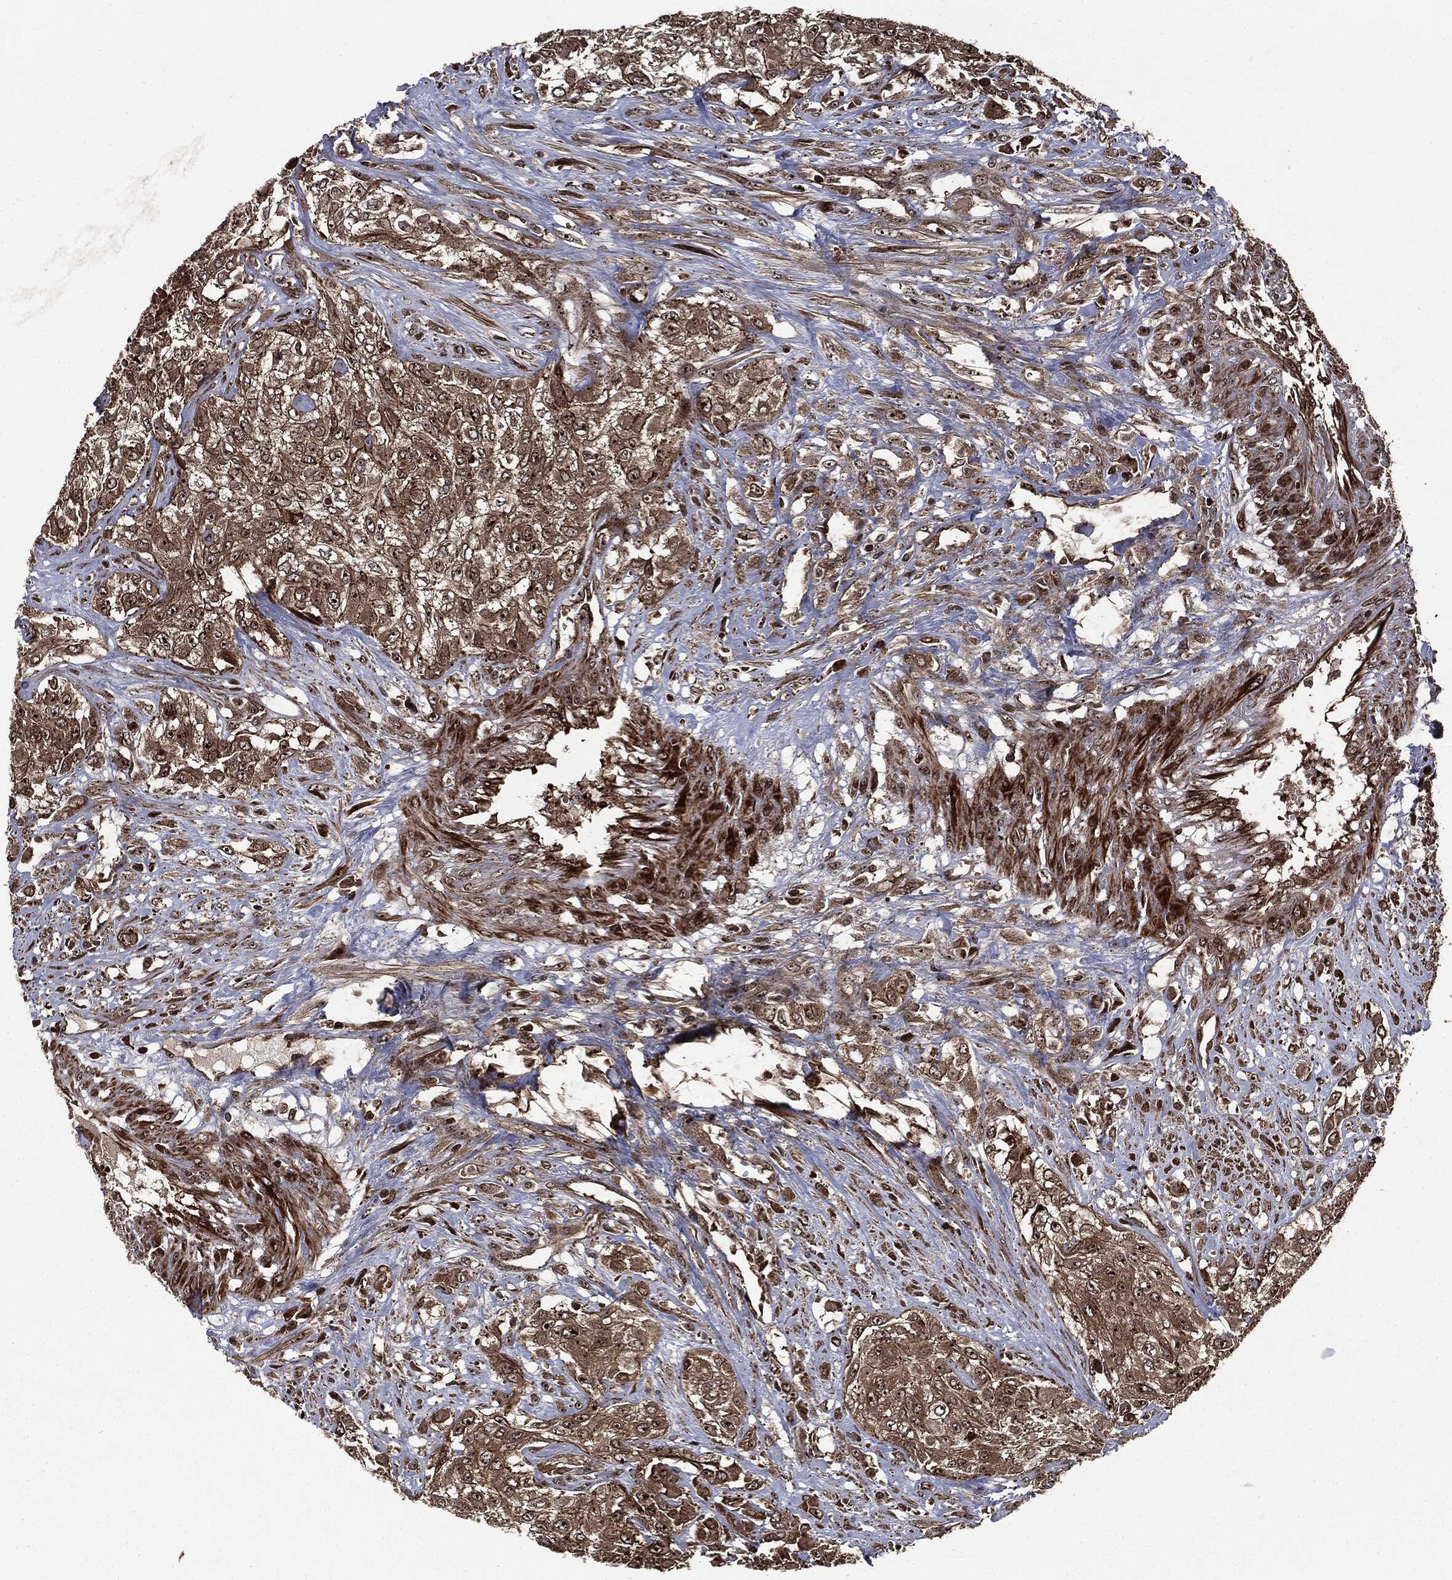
{"staining": {"intensity": "moderate", "quantity": ">75%", "location": "cytoplasmic/membranous,nuclear"}, "tissue": "urothelial cancer", "cell_type": "Tumor cells", "image_type": "cancer", "snomed": [{"axis": "morphology", "description": "Urothelial carcinoma, High grade"}, {"axis": "topography", "description": "Urinary bladder"}], "caption": "Immunohistochemistry histopathology image of urothelial carcinoma (high-grade) stained for a protein (brown), which demonstrates medium levels of moderate cytoplasmic/membranous and nuclear staining in approximately >75% of tumor cells.", "gene": "CARD6", "patient": {"sex": "male", "age": 57}}